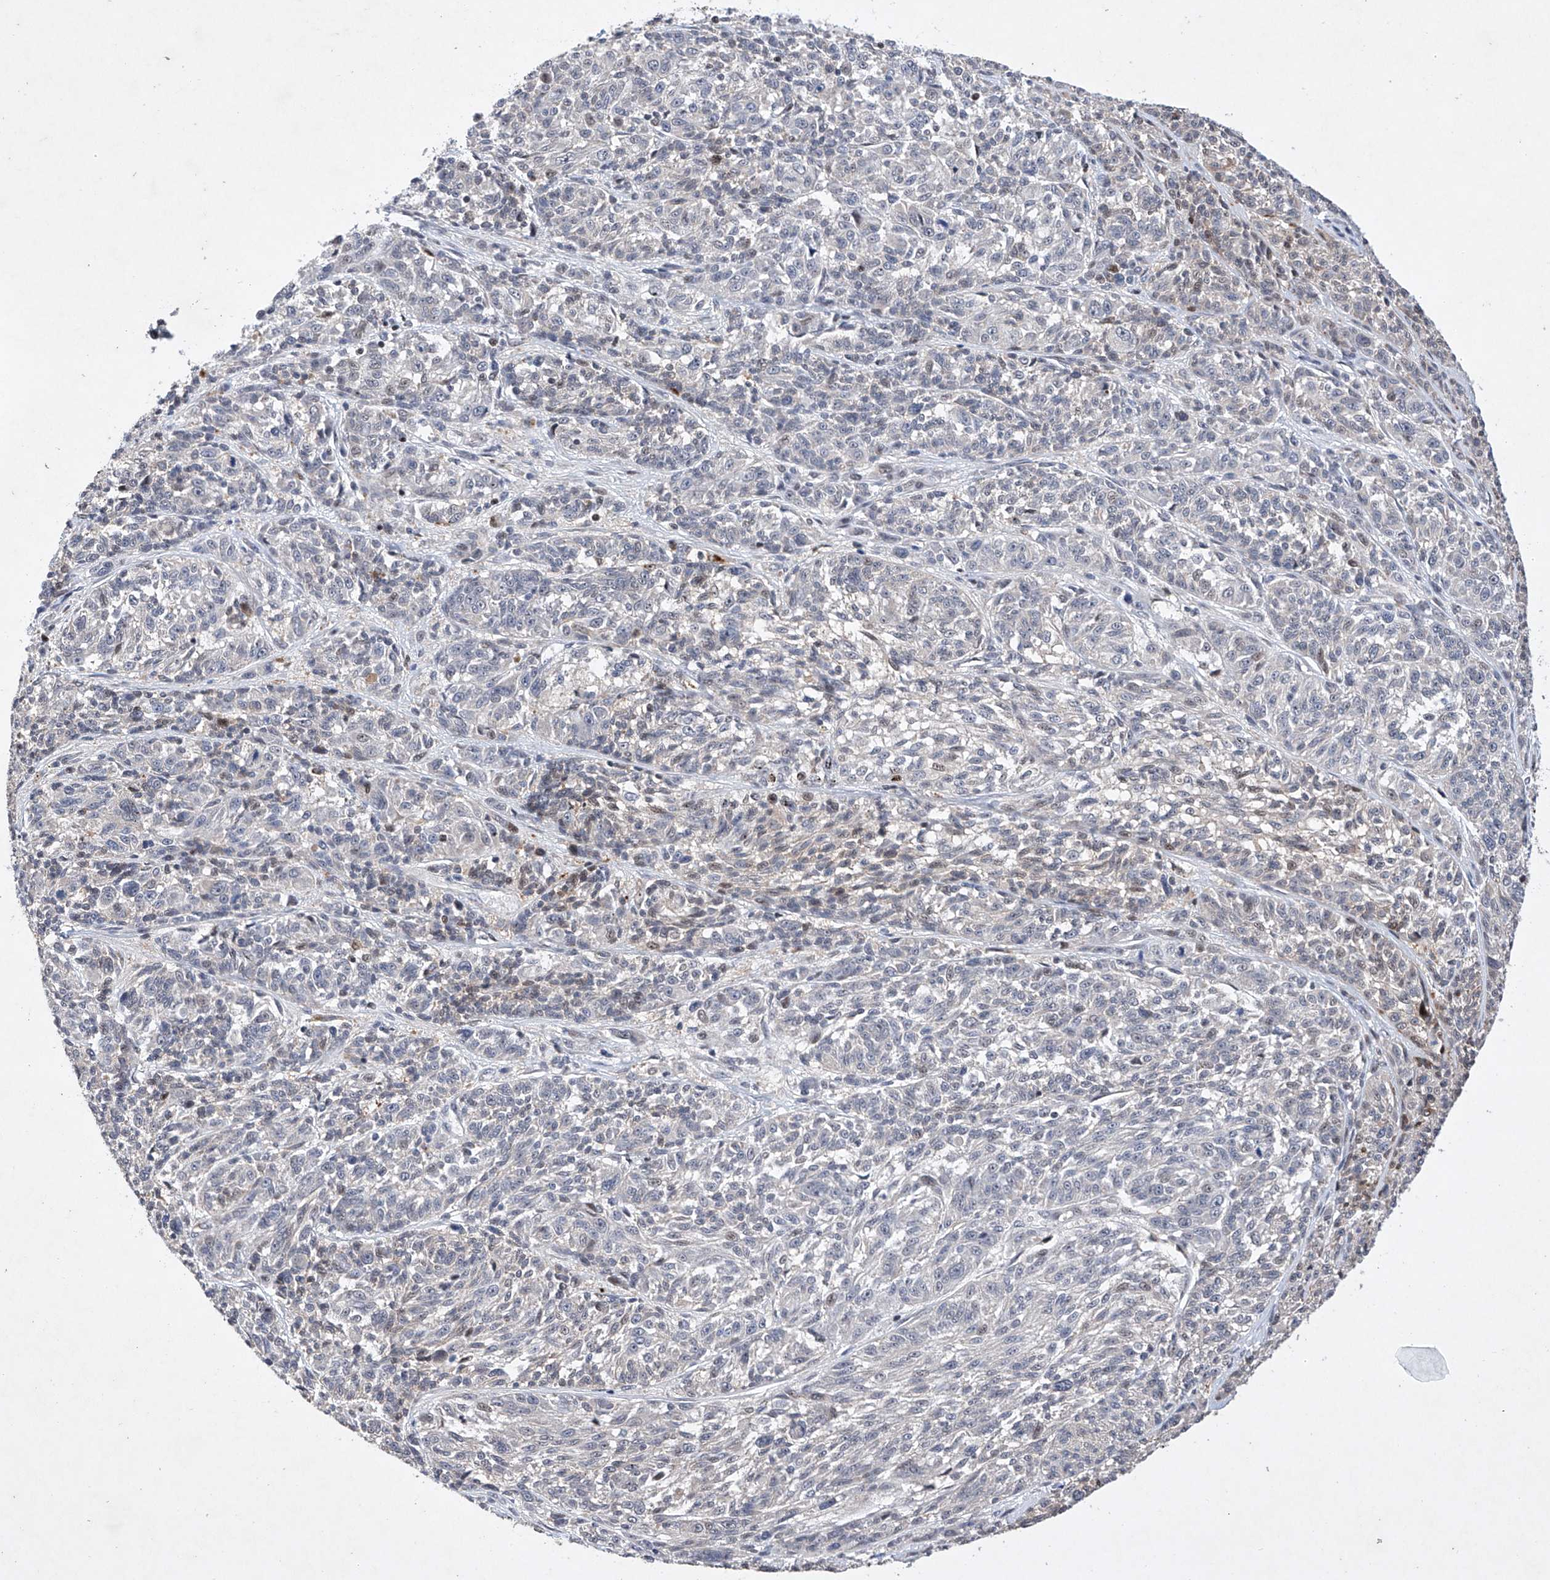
{"staining": {"intensity": "negative", "quantity": "none", "location": "none"}, "tissue": "melanoma", "cell_type": "Tumor cells", "image_type": "cancer", "snomed": [{"axis": "morphology", "description": "Malignant melanoma, NOS"}, {"axis": "topography", "description": "Skin"}], "caption": "Immunohistochemistry (IHC) of human malignant melanoma reveals no expression in tumor cells. Brightfield microscopy of immunohistochemistry stained with DAB (brown) and hematoxylin (blue), captured at high magnification.", "gene": "AFG1L", "patient": {"sex": "male", "age": 53}}